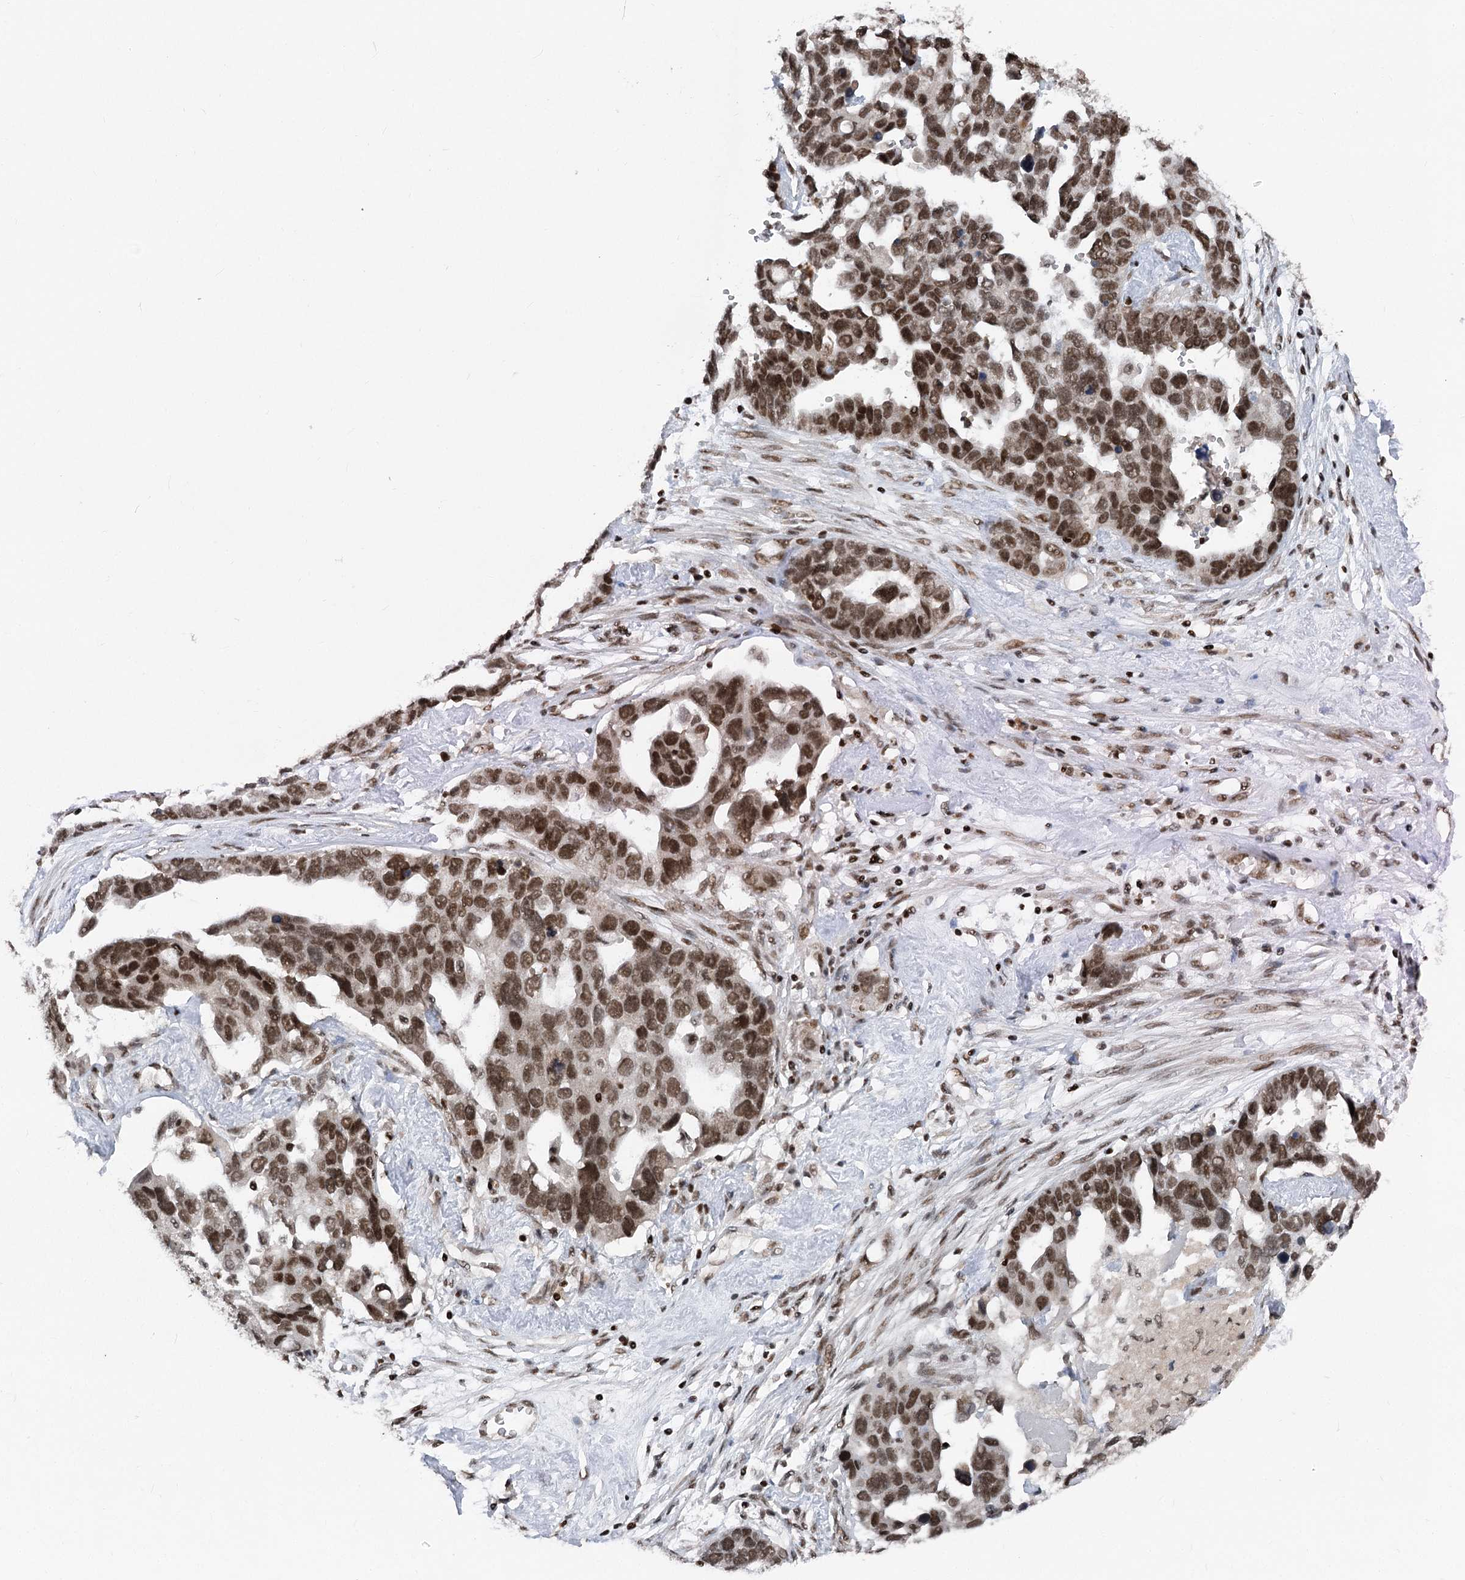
{"staining": {"intensity": "strong", "quantity": ">75%", "location": "nuclear"}, "tissue": "ovarian cancer", "cell_type": "Tumor cells", "image_type": "cancer", "snomed": [{"axis": "morphology", "description": "Cystadenocarcinoma, serous, NOS"}, {"axis": "topography", "description": "Ovary"}], "caption": "Protein expression analysis of ovarian cancer shows strong nuclear staining in about >75% of tumor cells.", "gene": "CGGBP1", "patient": {"sex": "female", "age": 54}}